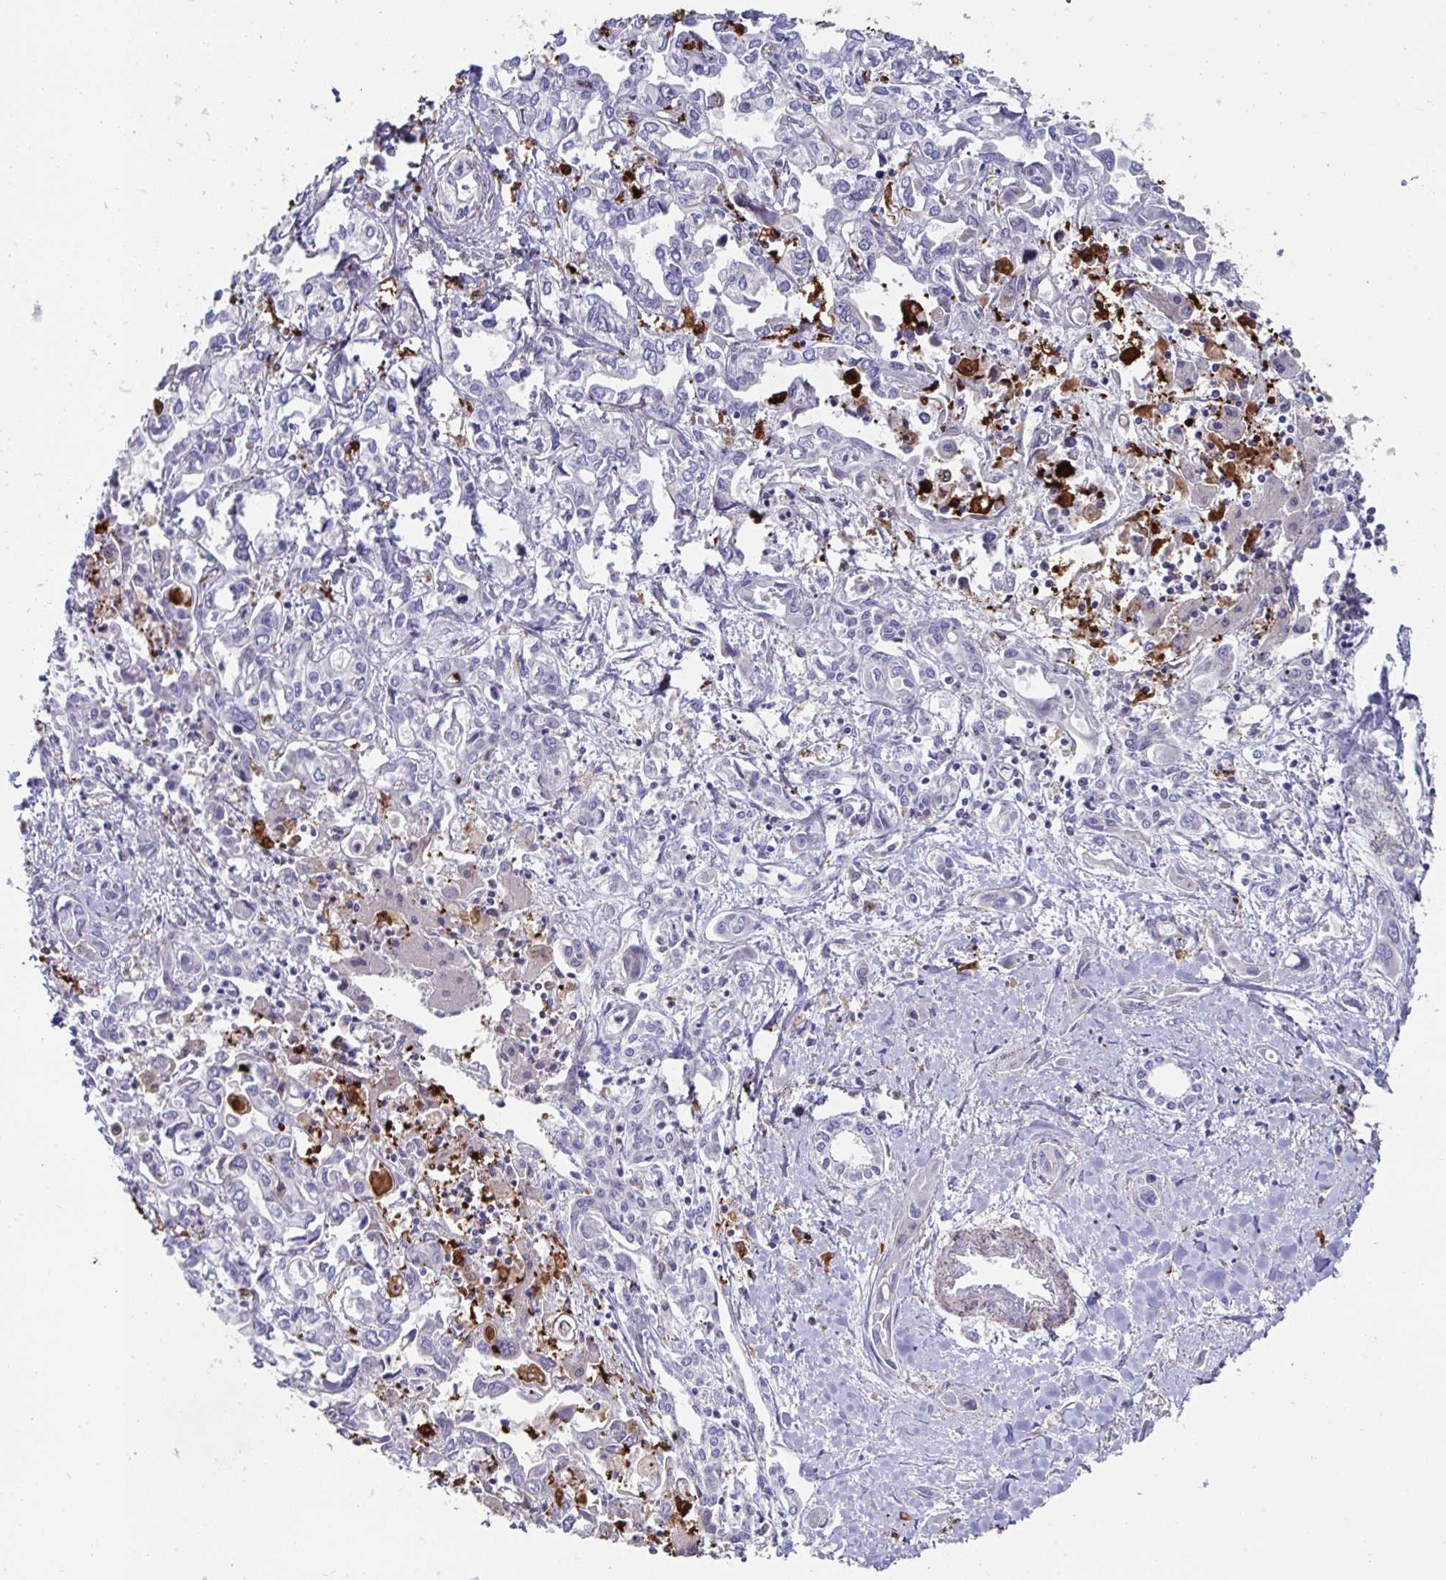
{"staining": {"intensity": "negative", "quantity": "none", "location": "none"}, "tissue": "liver cancer", "cell_type": "Tumor cells", "image_type": "cancer", "snomed": [{"axis": "morphology", "description": "Cholangiocarcinoma"}, {"axis": "topography", "description": "Liver"}], "caption": "This is an immunohistochemistry histopathology image of human liver cancer (cholangiocarcinoma). There is no staining in tumor cells.", "gene": "FBXL13", "patient": {"sex": "female", "age": 64}}